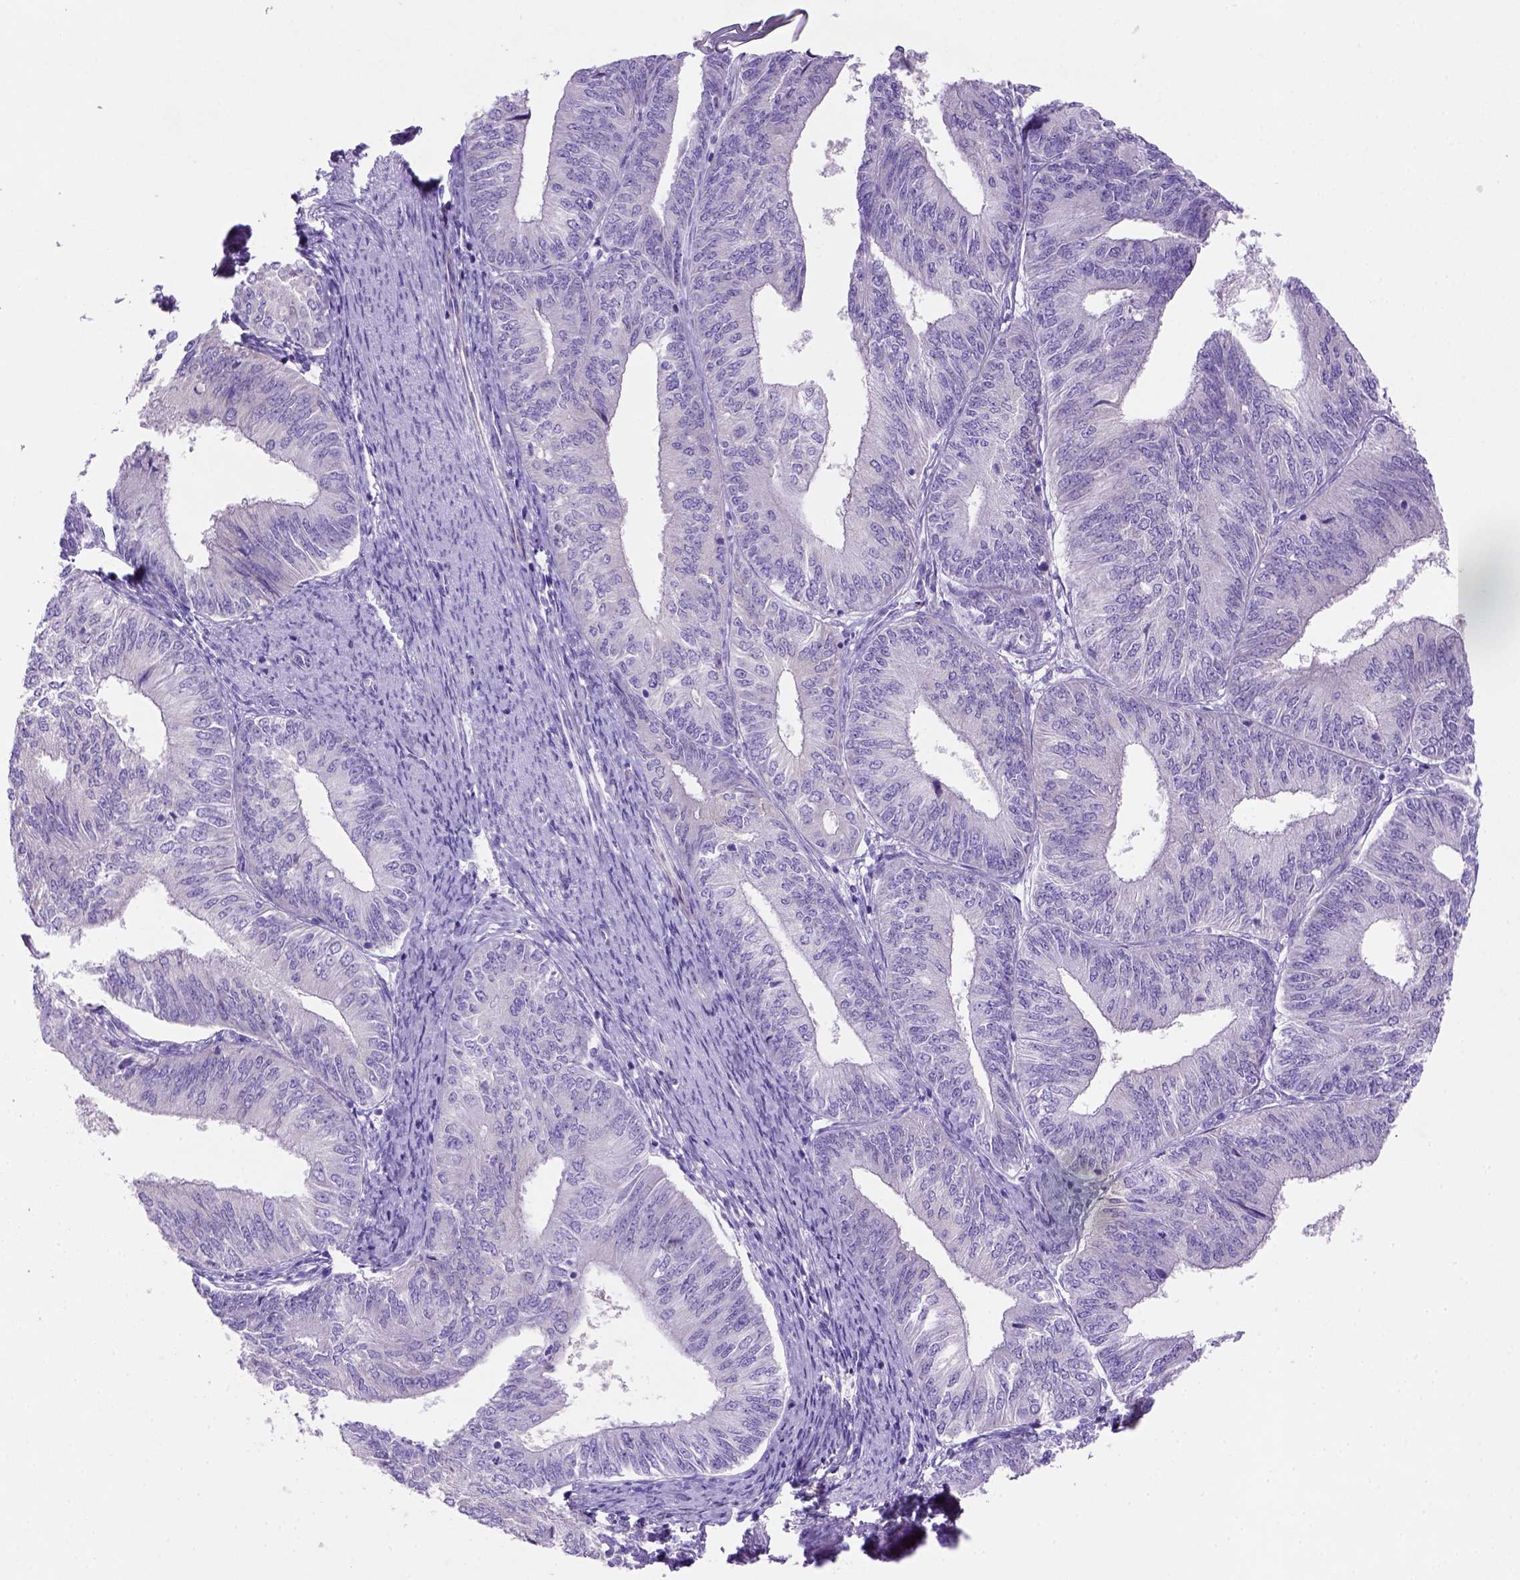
{"staining": {"intensity": "negative", "quantity": "none", "location": "none"}, "tissue": "endometrial cancer", "cell_type": "Tumor cells", "image_type": "cancer", "snomed": [{"axis": "morphology", "description": "Adenocarcinoma, NOS"}, {"axis": "topography", "description": "Endometrium"}], "caption": "Endometrial cancer (adenocarcinoma) was stained to show a protein in brown. There is no significant positivity in tumor cells.", "gene": "SIRPD", "patient": {"sex": "female", "age": 58}}